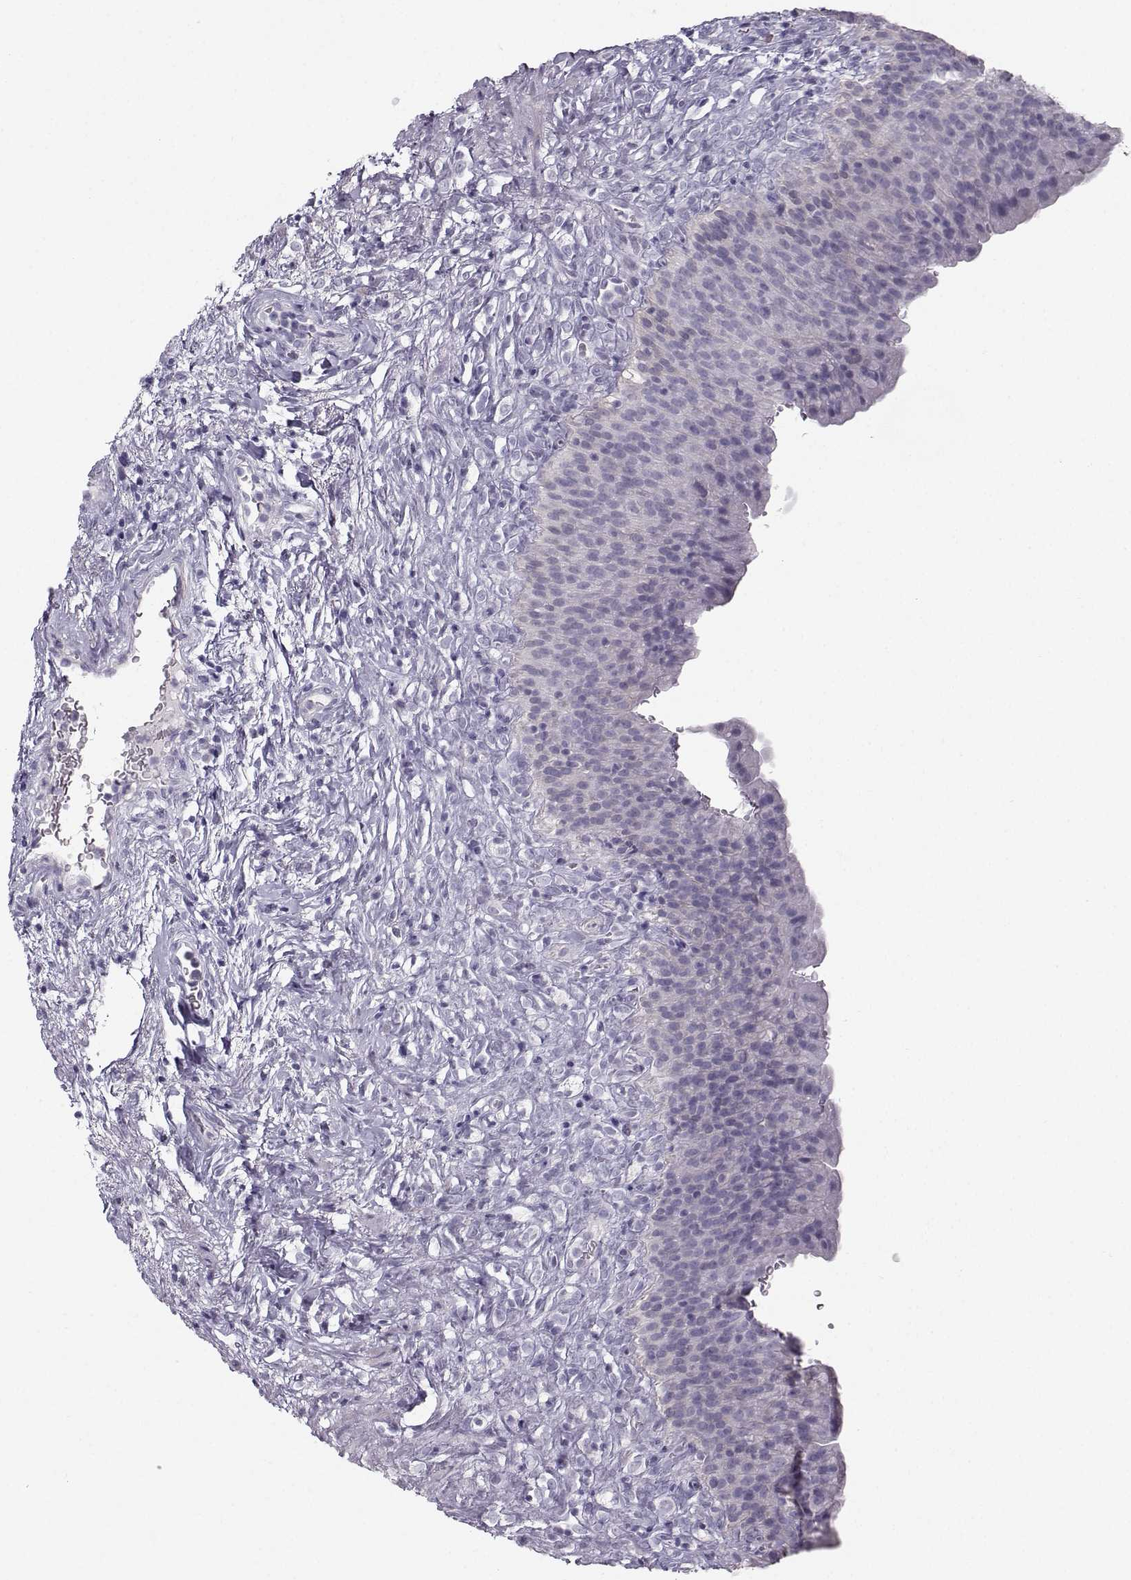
{"staining": {"intensity": "weak", "quantity": "25%-75%", "location": "cytoplasmic/membranous"}, "tissue": "urinary bladder", "cell_type": "Urothelial cells", "image_type": "normal", "snomed": [{"axis": "morphology", "description": "Normal tissue, NOS"}, {"axis": "topography", "description": "Urinary bladder"}], "caption": "Immunohistochemistry (IHC) of unremarkable urinary bladder exhibits low levels of weak cytoplasmic/membranous expression in about 25%-75% of urothelial cells.", "gene": "CASR", "patient": {"sex": "male", "age": 76}}